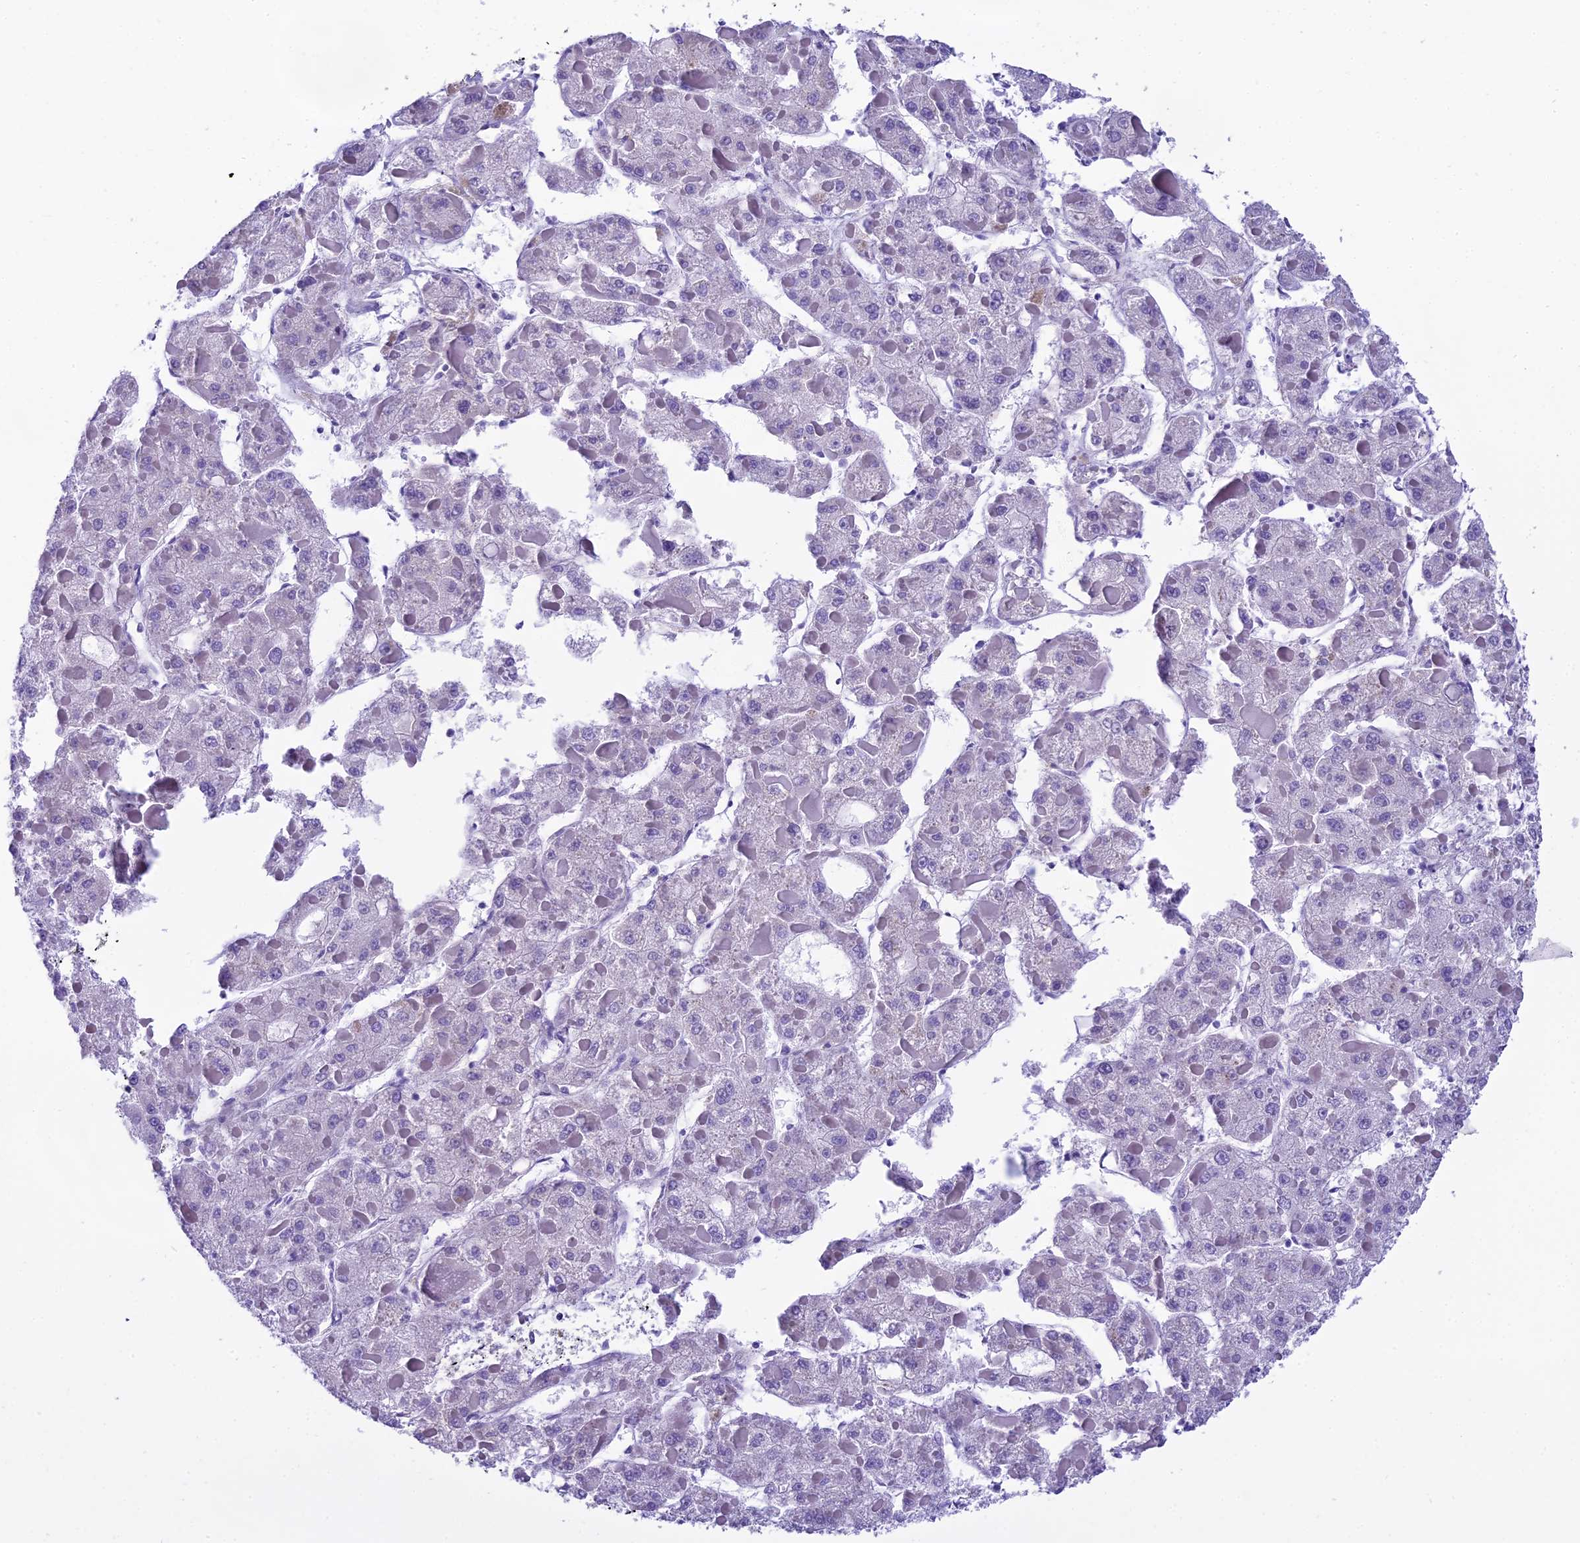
{"staining": {"intensity": "negative", "quantity": "none", "location": "none"}, "tissue": "liver cancer", "cell_type": "Tumor cells", "image_type": "cancer", "snomed": [{"axis": "morphology", "description": "Carcinoma, Hepatocellular, NOS"}, {"axis": "topography", "description": "Liver"}], "caption": "DAB (3,3'-diaminobenzidine) immunohistochemical staining of liver hepatocellular carcinoma demonstrates no significant expression in tumor cells.", "gene": "KCTD14", "patient": {"sex": "female", "age": 73}}